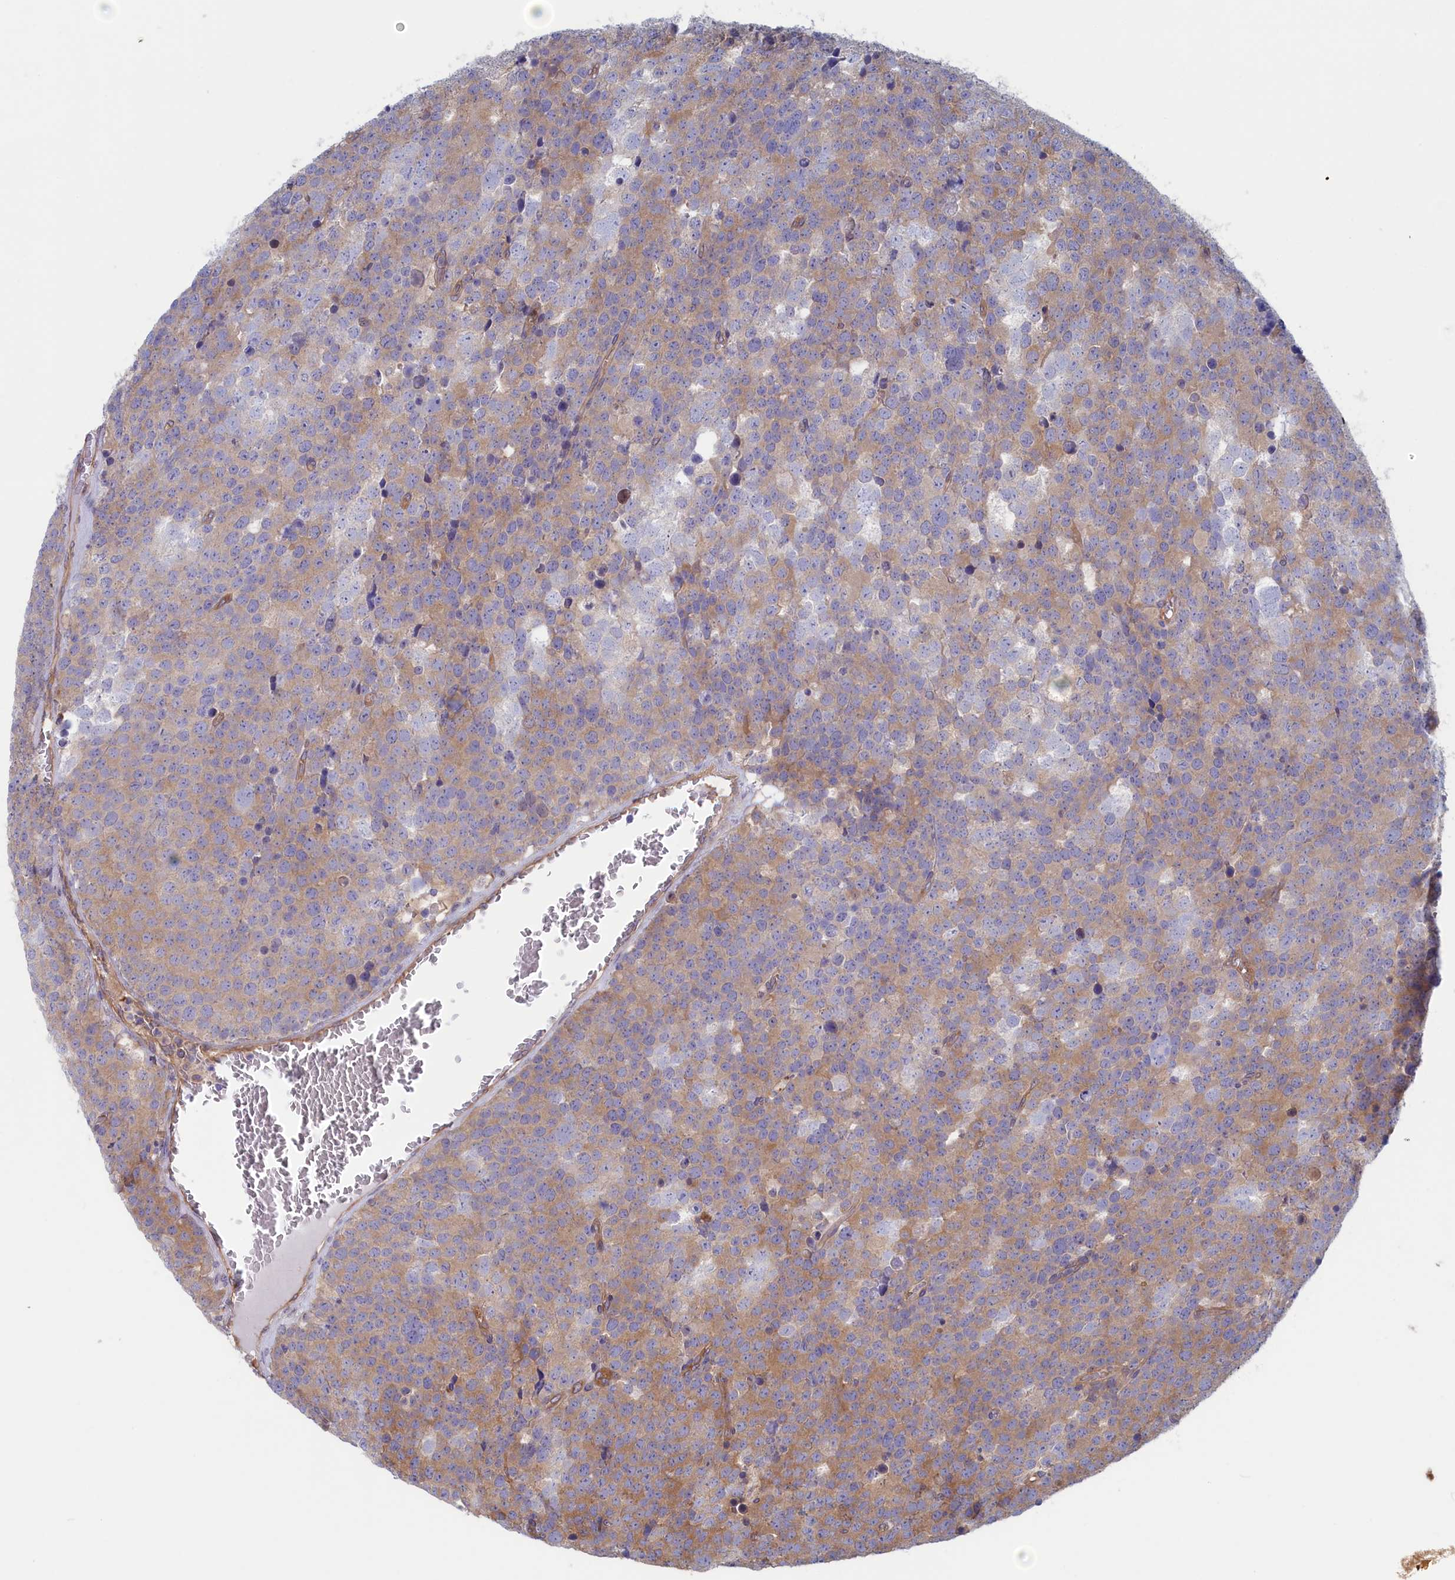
{"staining": {"intensity": "moderate", "quantity": "25%-75%", "location": "cytoplasmic/membranous"}, "tissue": "testis cancer", "cell_type": "Tumor cells", "image_type": "cancer", "snomed": [{"axis": "morphology", "description": "Seminoma, NOS"}, {"axis": "topography", "description": "Testis"}], "caption": "Immunohistochemical staining of human testis seminoma demonstrates medium levels of moderate cytoplasmic/membranous staining in approximately 25%-75% of tumor cells. The staining is performed using DAB brown chromogen to label protein expression. The nuclei are counter-stained blue using hematoxylin.", "gene": "SYNDIG1L", "patient": {"sex": "male", "age": 71}}